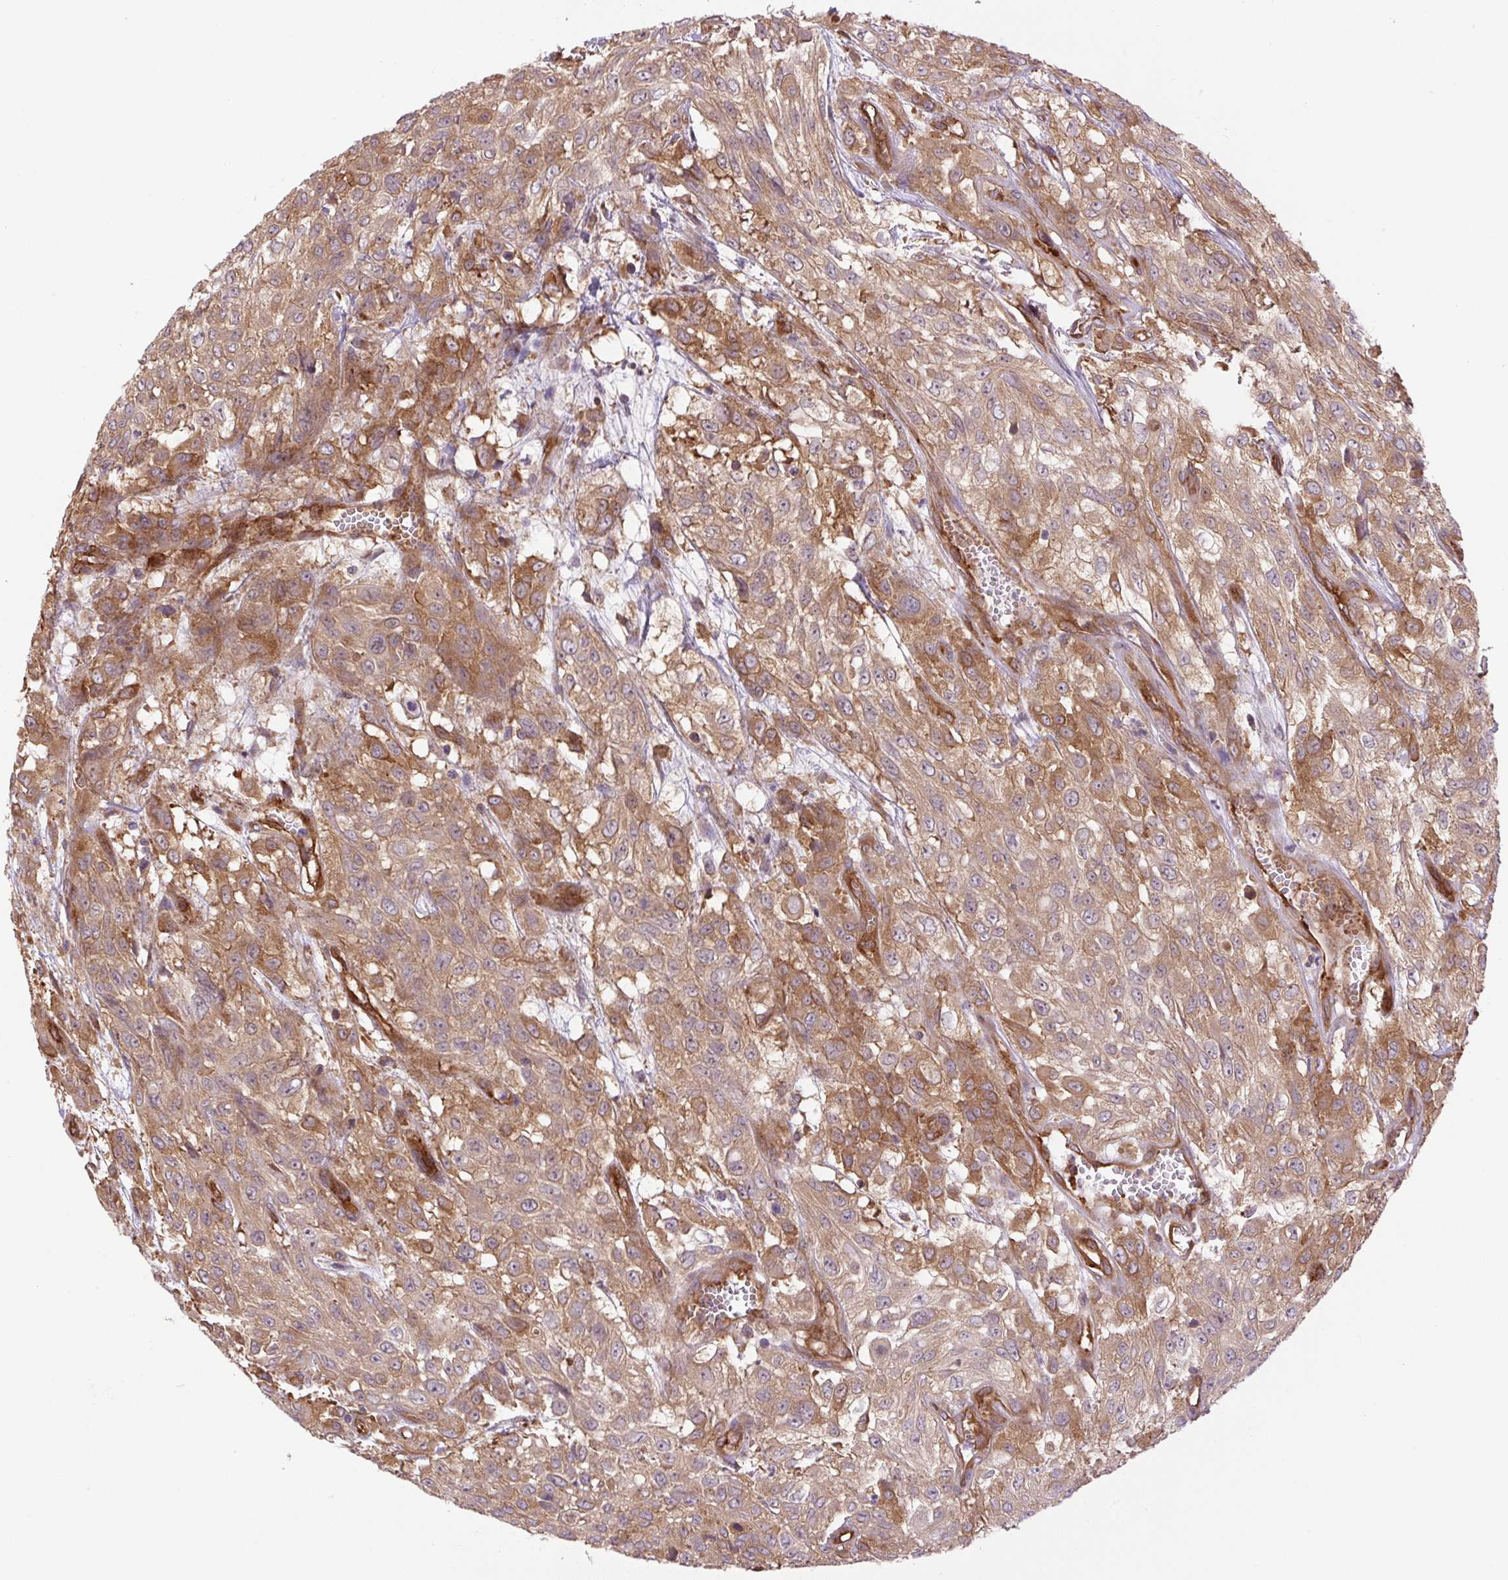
{"staining": {"intensity": "moderate", "quantity": ">75%", "location": "cytoplasmic/membranous"}, "tissue": "urothelial cancer", "cell_type": "Tumor cells", "image_type": "cancer", "snomed": [{"axis": "morphology", "description": "Urothelial carcinoma, High grade"}, {"axis": "topography", "description": "Urinary bladder"}], "caption": "This micrograph displays immunohistochemistry (IHC) staining of human urothelial carcinoma (high-grade), with medium moderate cytoplasmic/membranous expression in approximately >75% of tumor cells.", "gene": "SEPTIN10", "patient": {"sex": "male", "age": 57}}